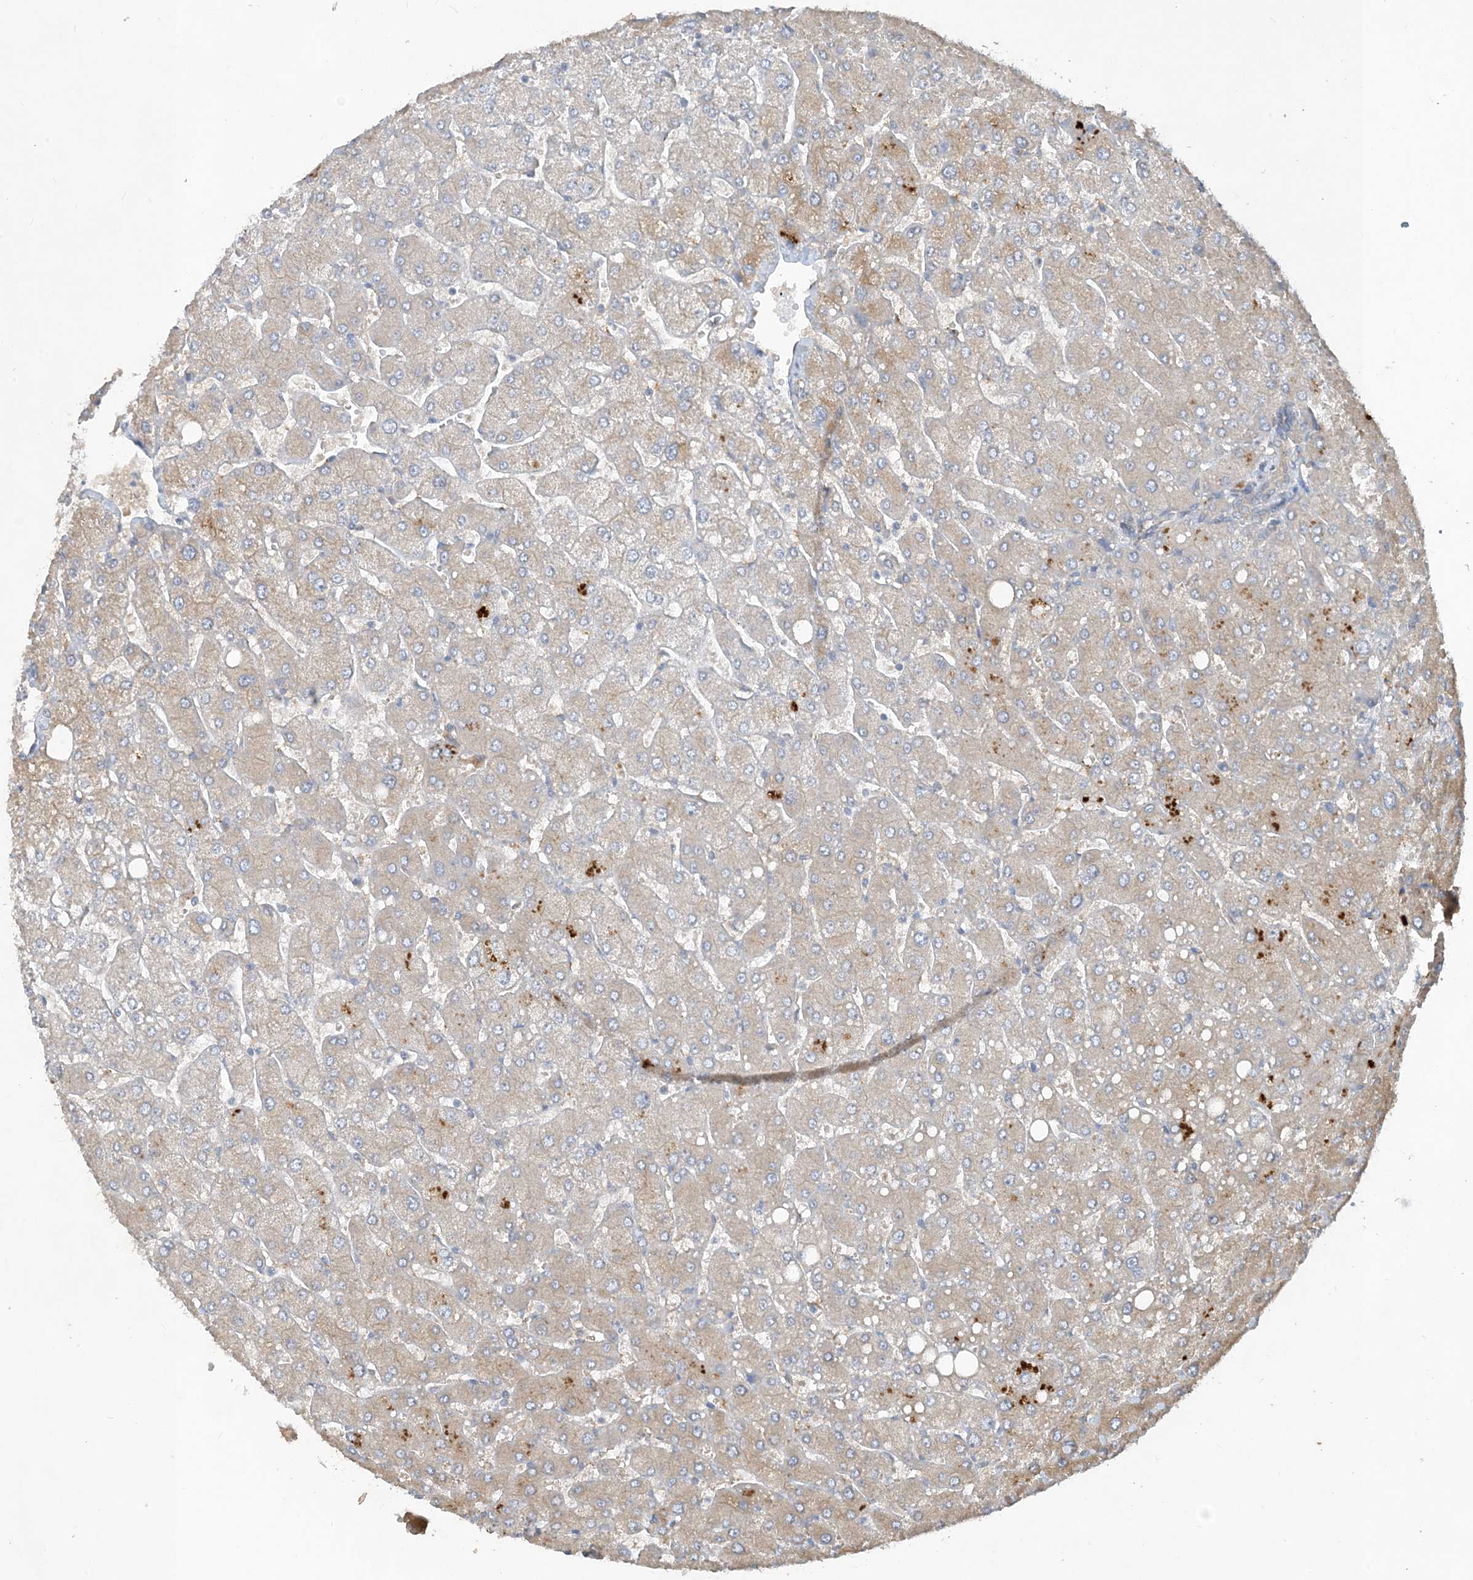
{"staining": {"intensity": "negative", "quantity": "none", "location": "none"}, "tissue": "liver", "cell_type": "Cholangiocytes", "image_type": "normal", "snomed": [{"axis": "morphology", "description": "Normal tissue, NOS"}, {"axis": "topography", "description": "Liver"}], "caption": "There is no significant expression in cholangiocytes of liver. (Brightfield microscopy of DAB immunohistochemistry at high magnification).", "gene": "CDS1", "patient": {"sex": "male", "age": 55}}